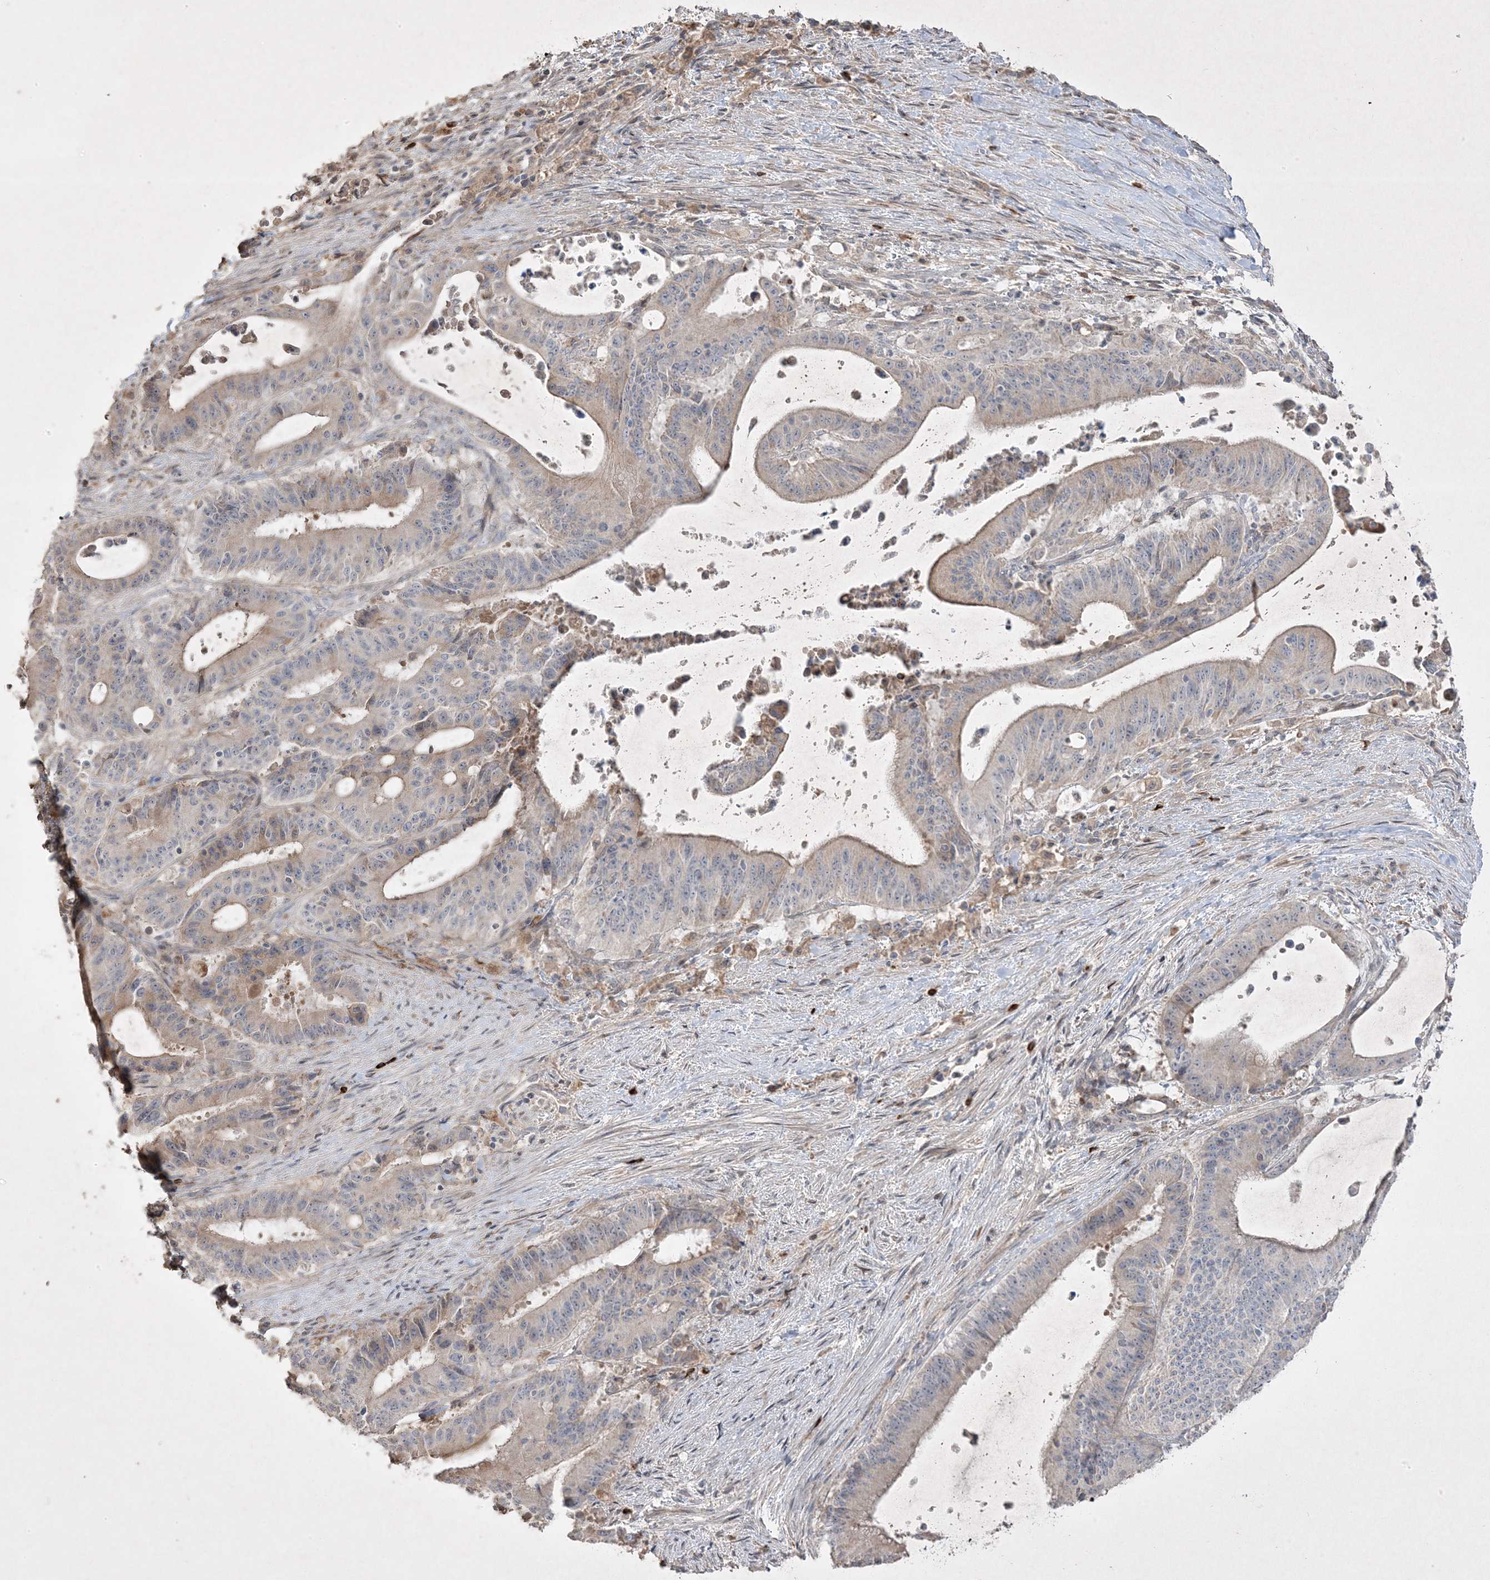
{"staining": {"intensity": "weak", "quantity": "<25%", "location": "cytoplasmic/membranous"}, "tissue": "liver cancer", "cell_type": "Tumor cells", "image_type": "cancer", "snomed": [{"axis": "morphology", "description": "Normal tissue, NOS"}, {"axis": "morphology", "description": "Cholangiocarcinoma"}, {"axis": "topography", "description": "Liver"}, {"axis": "topography", "description": "Peripheral nerve tissue"}], "caption": "The photomicrograph demonstrates no significant staining in tumor cells of liver cancer (cholangiocarcinoma).", "gene": "RGL4", "patient": {"sex": "female", "age": 73}}